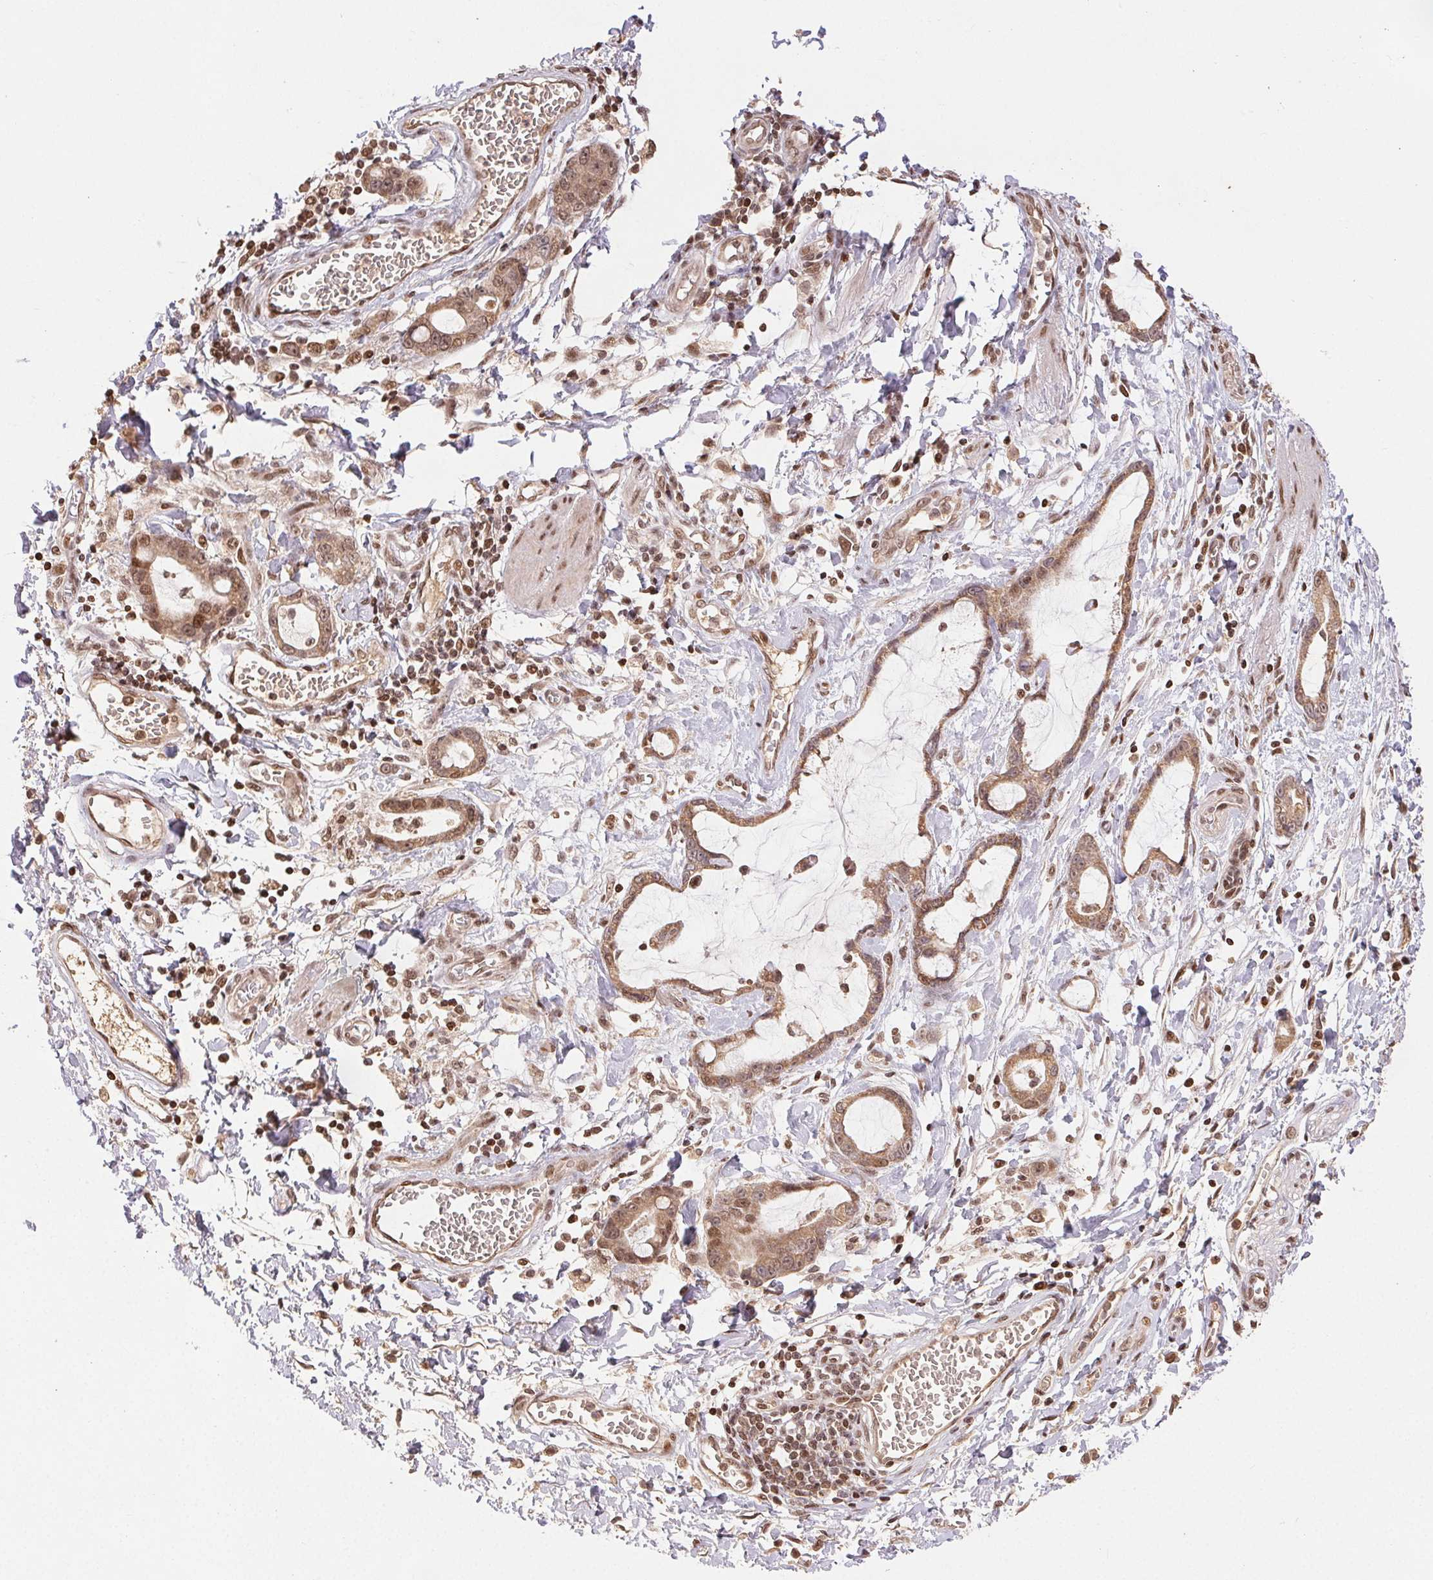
{"staining": {"intensity": "moderate", "quantity": ">75%", "location": "cytoplasmic/membranous,nuclear"}, "tissue": "stomach cancer", "cell_type": "Tumor cells", "image_type": "cancer", "snomed": [{"axis": "morphology", "description": "Adenocarcinoma, NOS"}, {"axis": "topography", "description": "Stomach"}], "caption": "Tumor cells display medium levels of moderate cytoplasmic/membranous and nuclear expression in about >75% of cells in human stomach cancer.", "gene": "MAPKAPK2", "patient": {"sex": "male", "age": 55}}